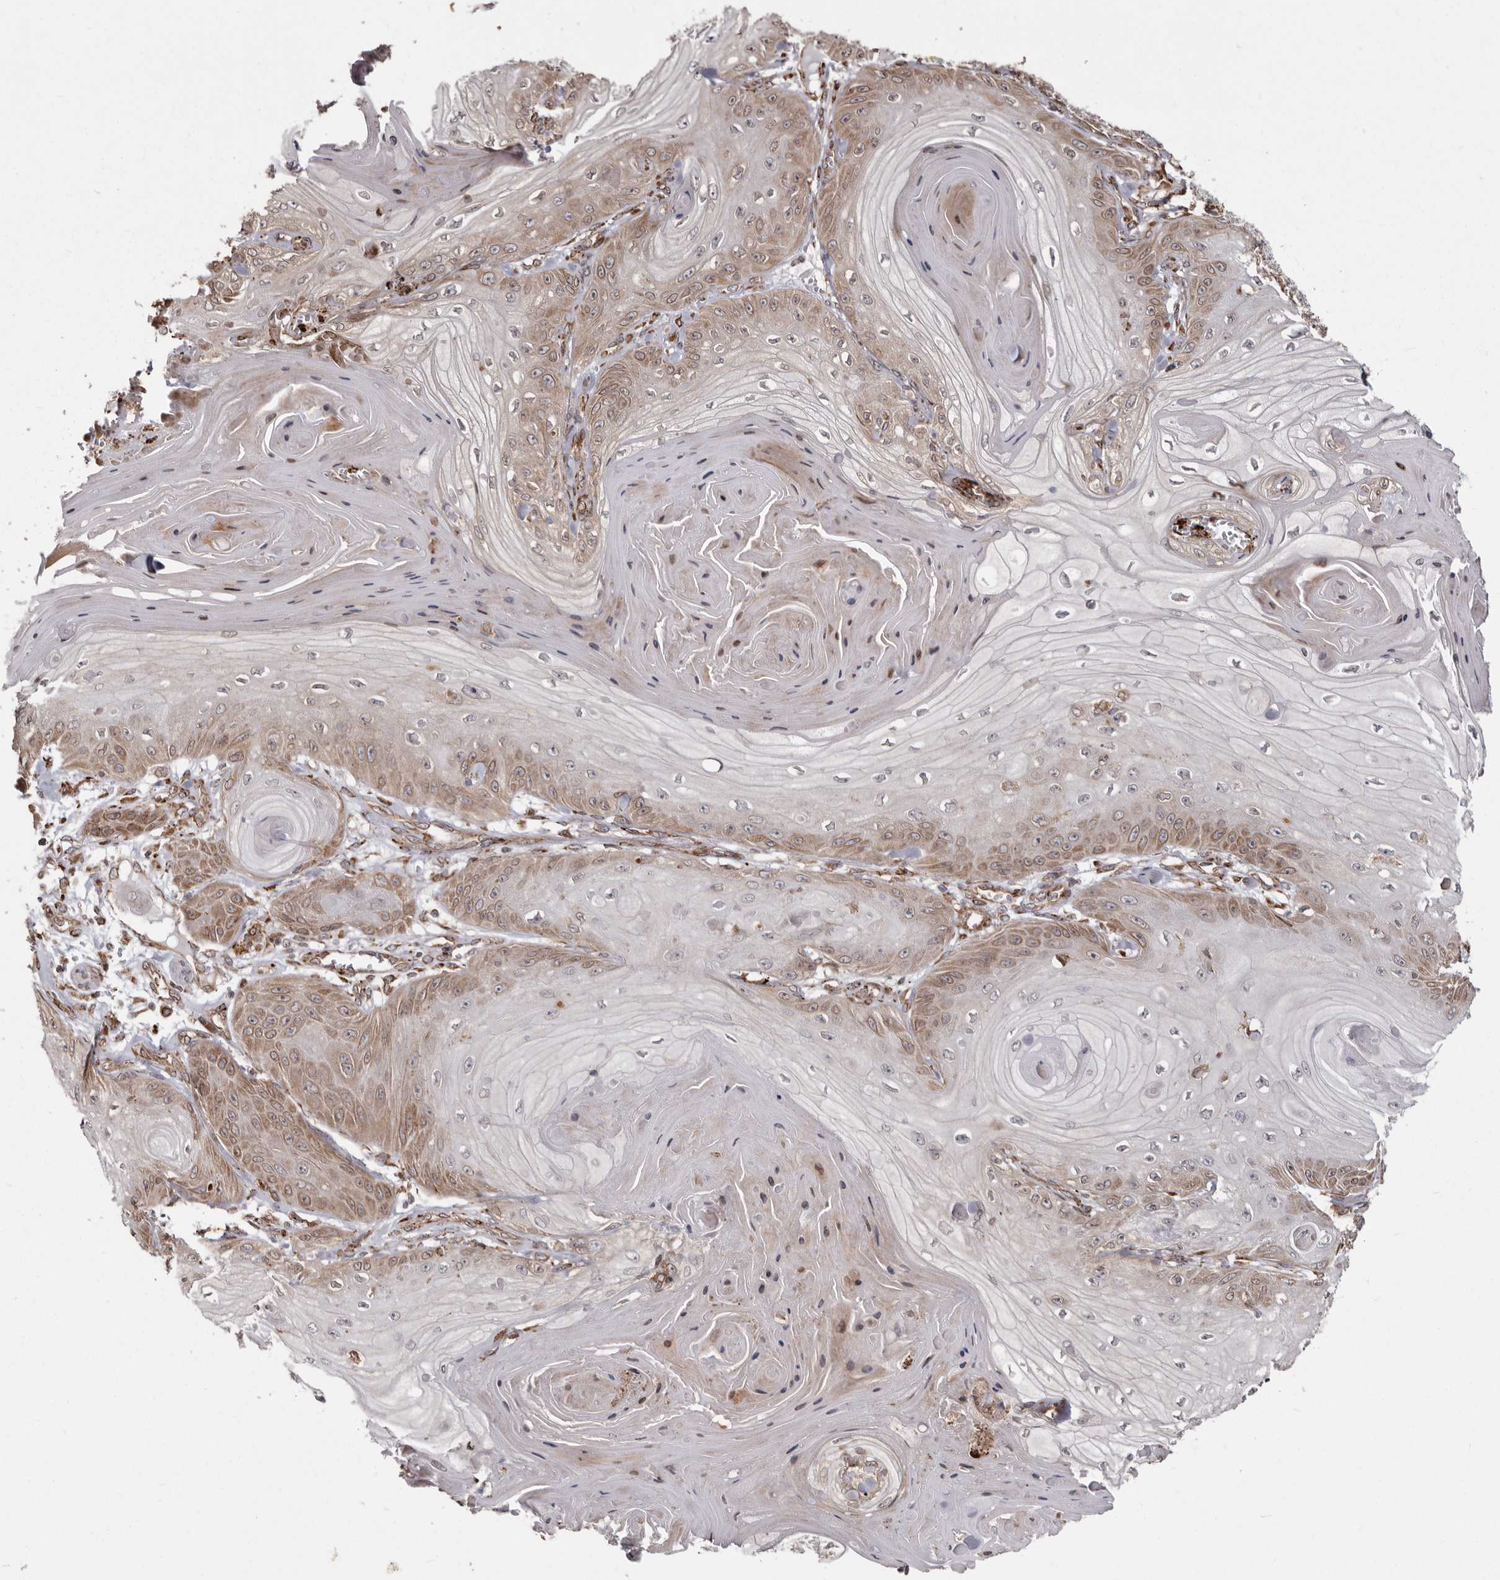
{"staining": {"intensity": "weak", "quantity": "25%-75%", "location": "cytoplasmic/membranous"}, "tissue": "skin cancer", "cell_type": "Tumor cells", "image_type": "cancer", "snomed": [{"axis": "morphology", "description": "Squamous cell carcinoma, NOS"}, {"axis": "topography", "description": "Skin"}], "caption": "Weak cytoplasmic/membranous staining is appreciated in about 25%-75% of tumor cells in skin cancer.", "gene": "NUP43", "patient": {"sex": "male", "age": 74}}